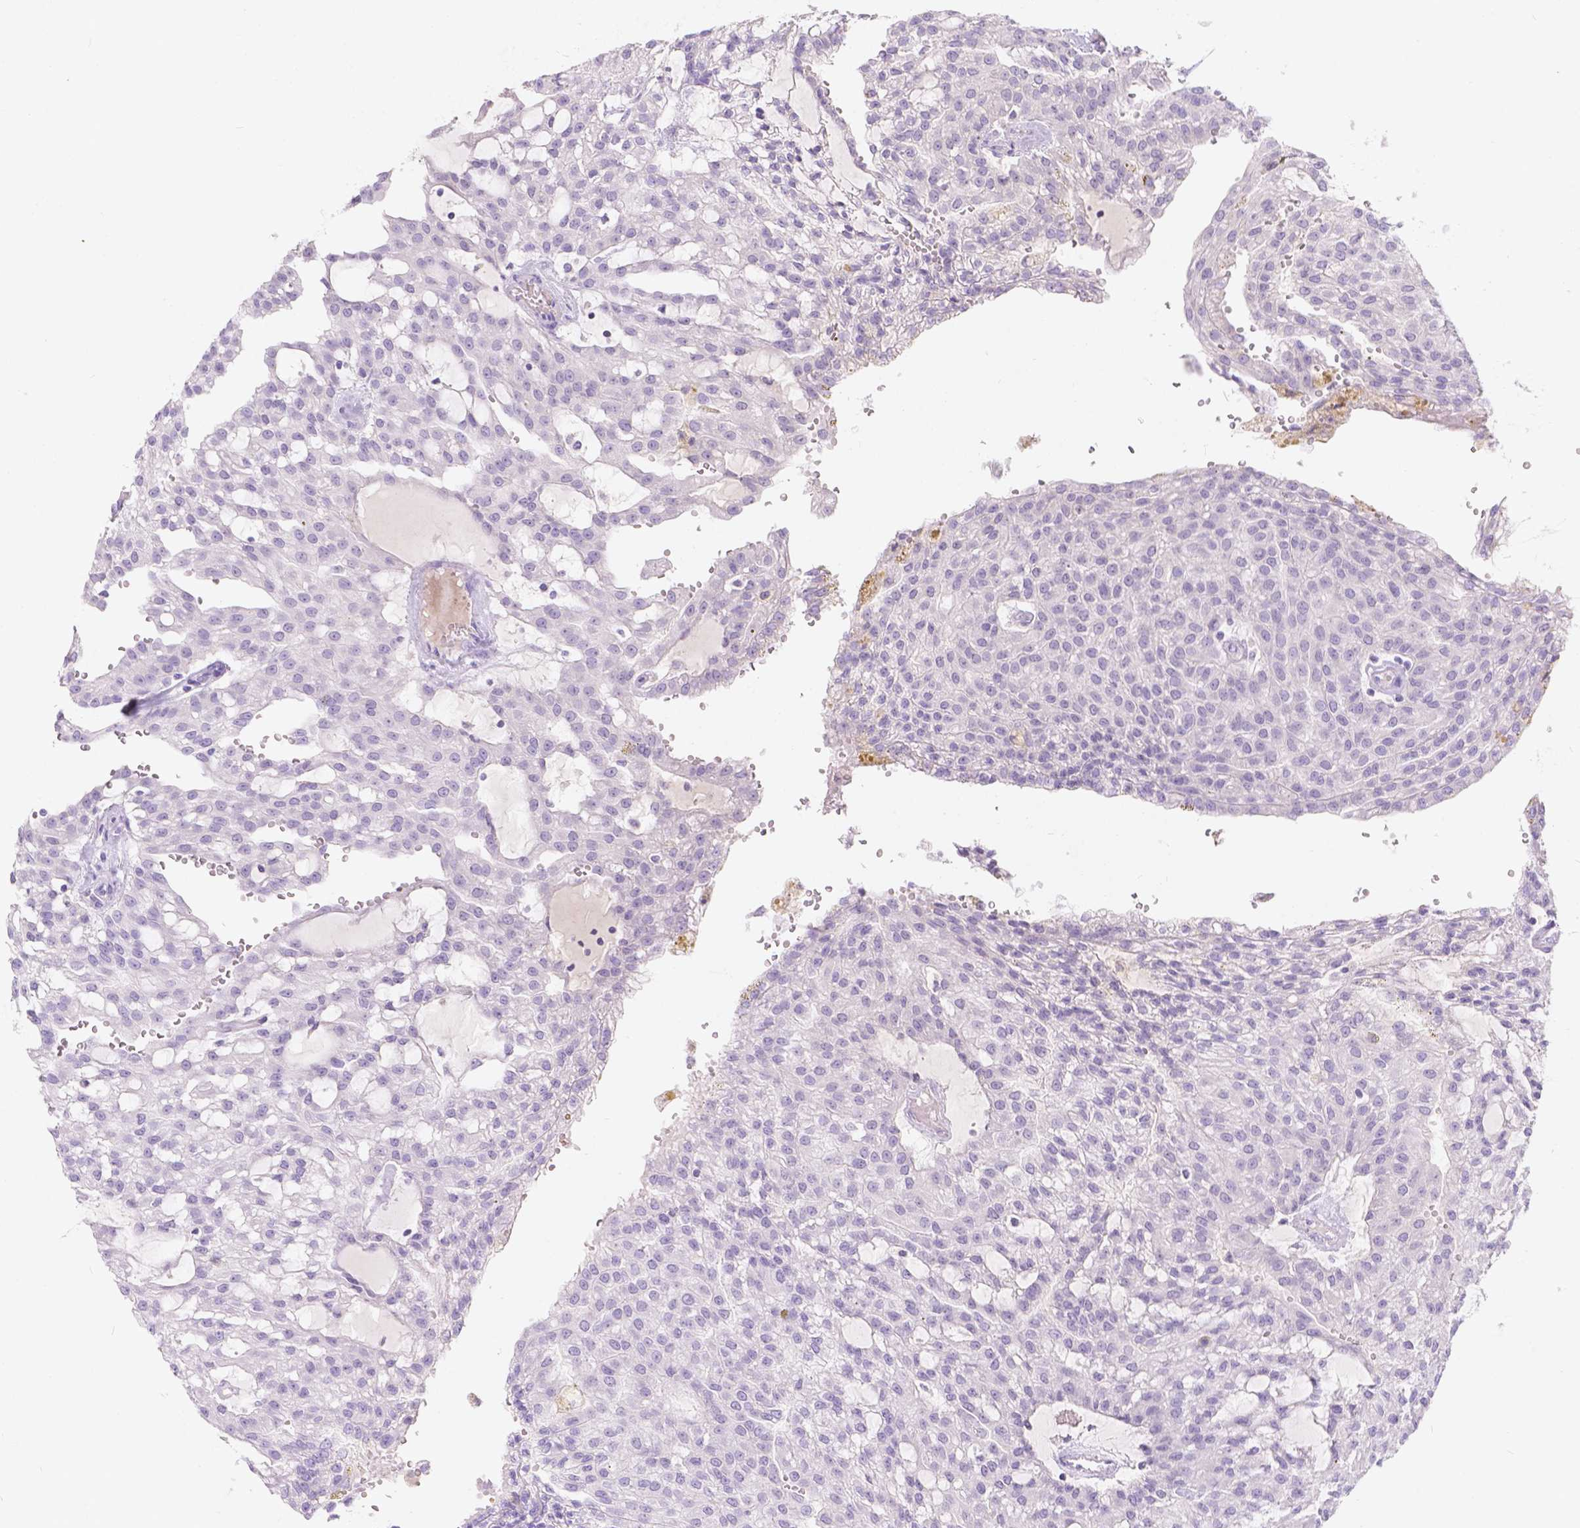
{"staining": {"intensity": "negative", "quantity": "none", "location": "none"}, "tissue": "renal cancer", "cell_type": "Tumor cells", "image_type": "cancer", "snomed": [{"axis": "morphology", "description": "Adenocarcinoma, NOS"}, {"axis": "topography", "description": "Kidney"}], "caption": "Protein analysis of renal cancer demonstrates no significant expression in tumor cells.", "gene": "DCAF4L1", "patient": {"sex": "male", "age": 63}}